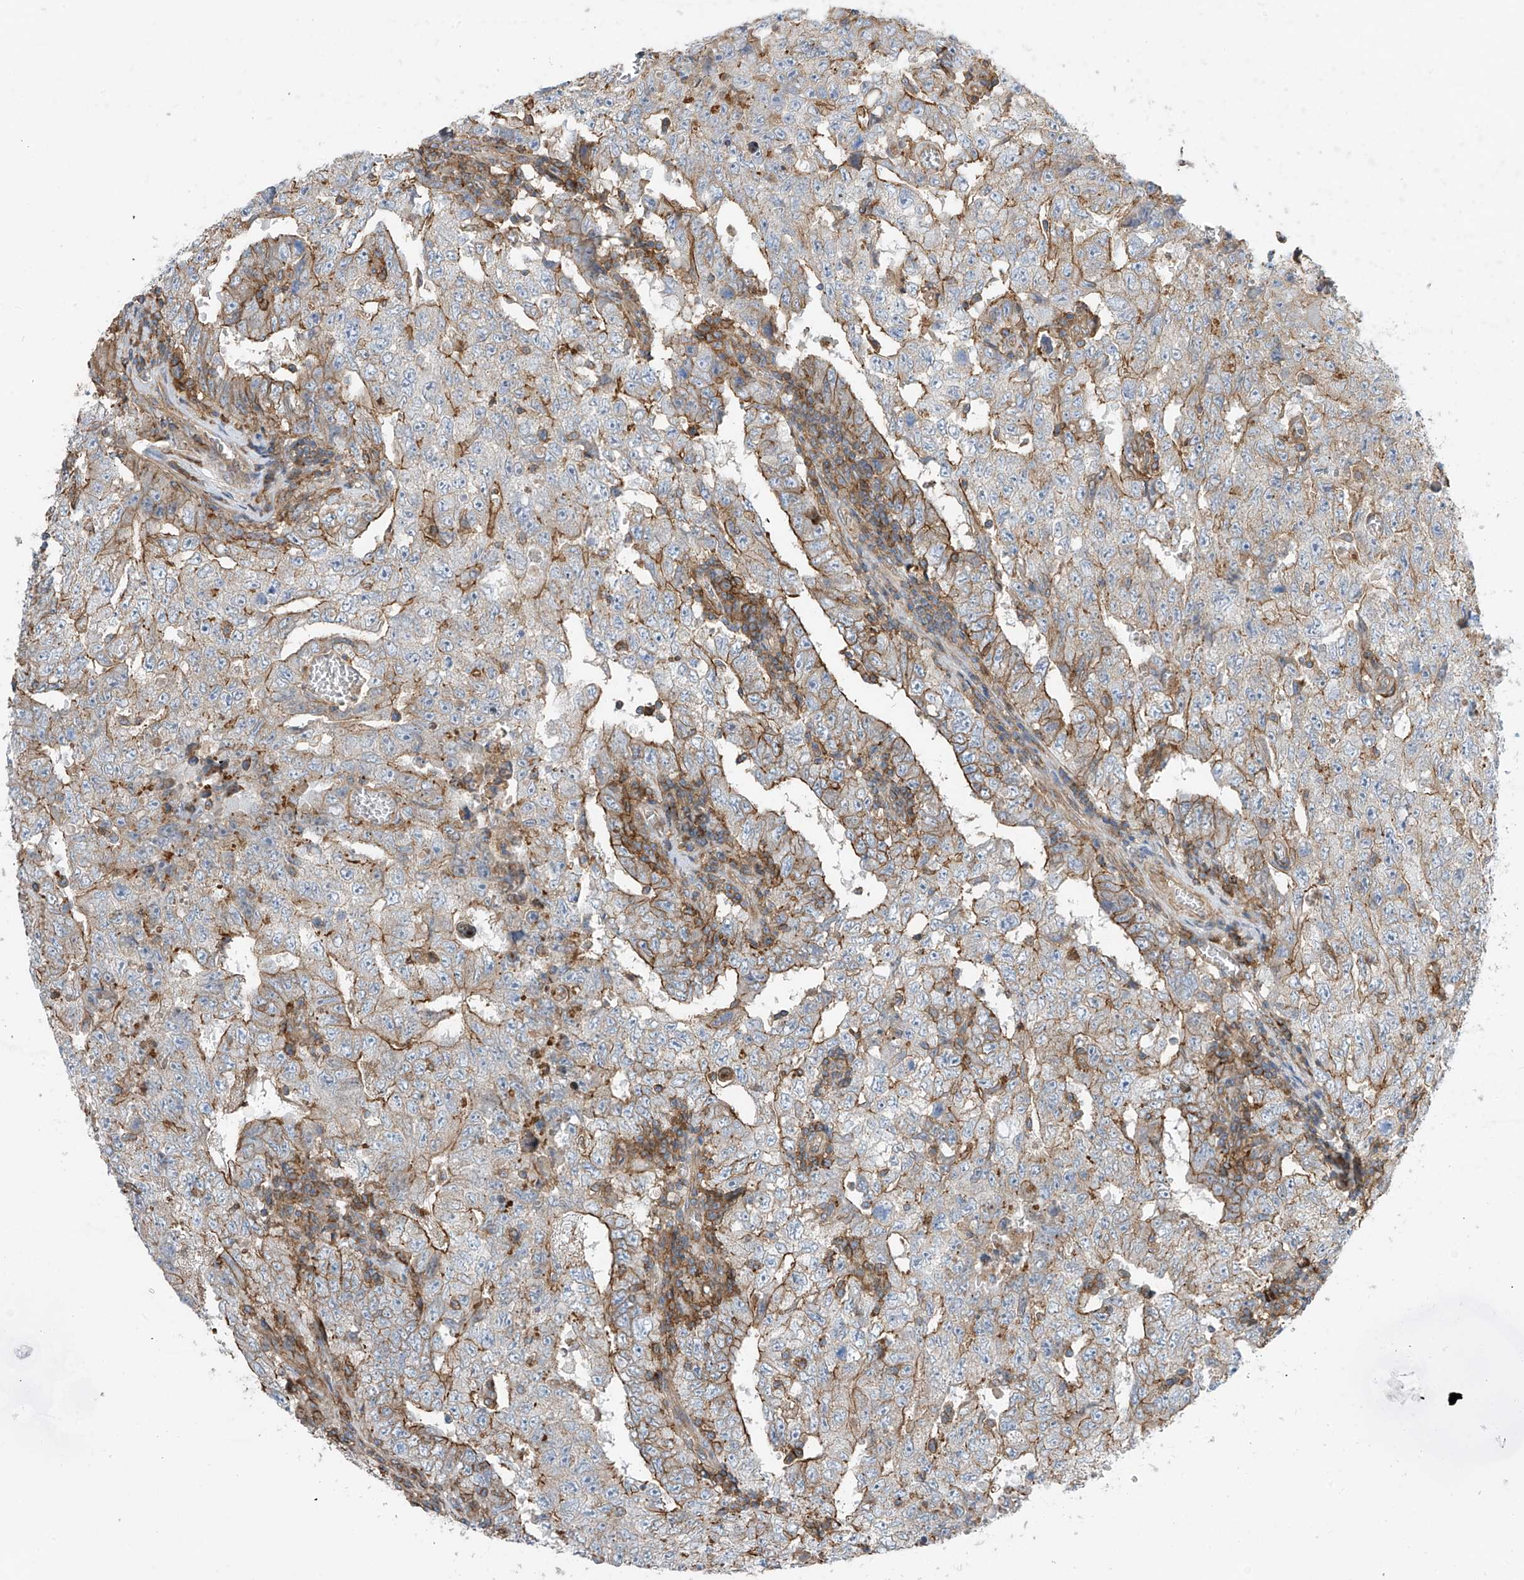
{"staining": {"intensity": "moderate", "quantity": "25%-75%", "location": "cytoplasmic/membranous"}, "tissue": "testis cancer", "cell_type": "Tumor cells", "image_type": "cancer", "snomed": [{"axis": "morphology", "description": "Carcinoma, Embryonal, NOS"}, {"axis": "topography", "description": "Testis"}], "caption": "Protein staining reveals moderate cytoplasmic/membranous positivity in about 25%-75% of tumor cells in embryonal carcinoma (testis).", "gene": "SLC1A5", "patient": {"sex": "male", "age": 26}}